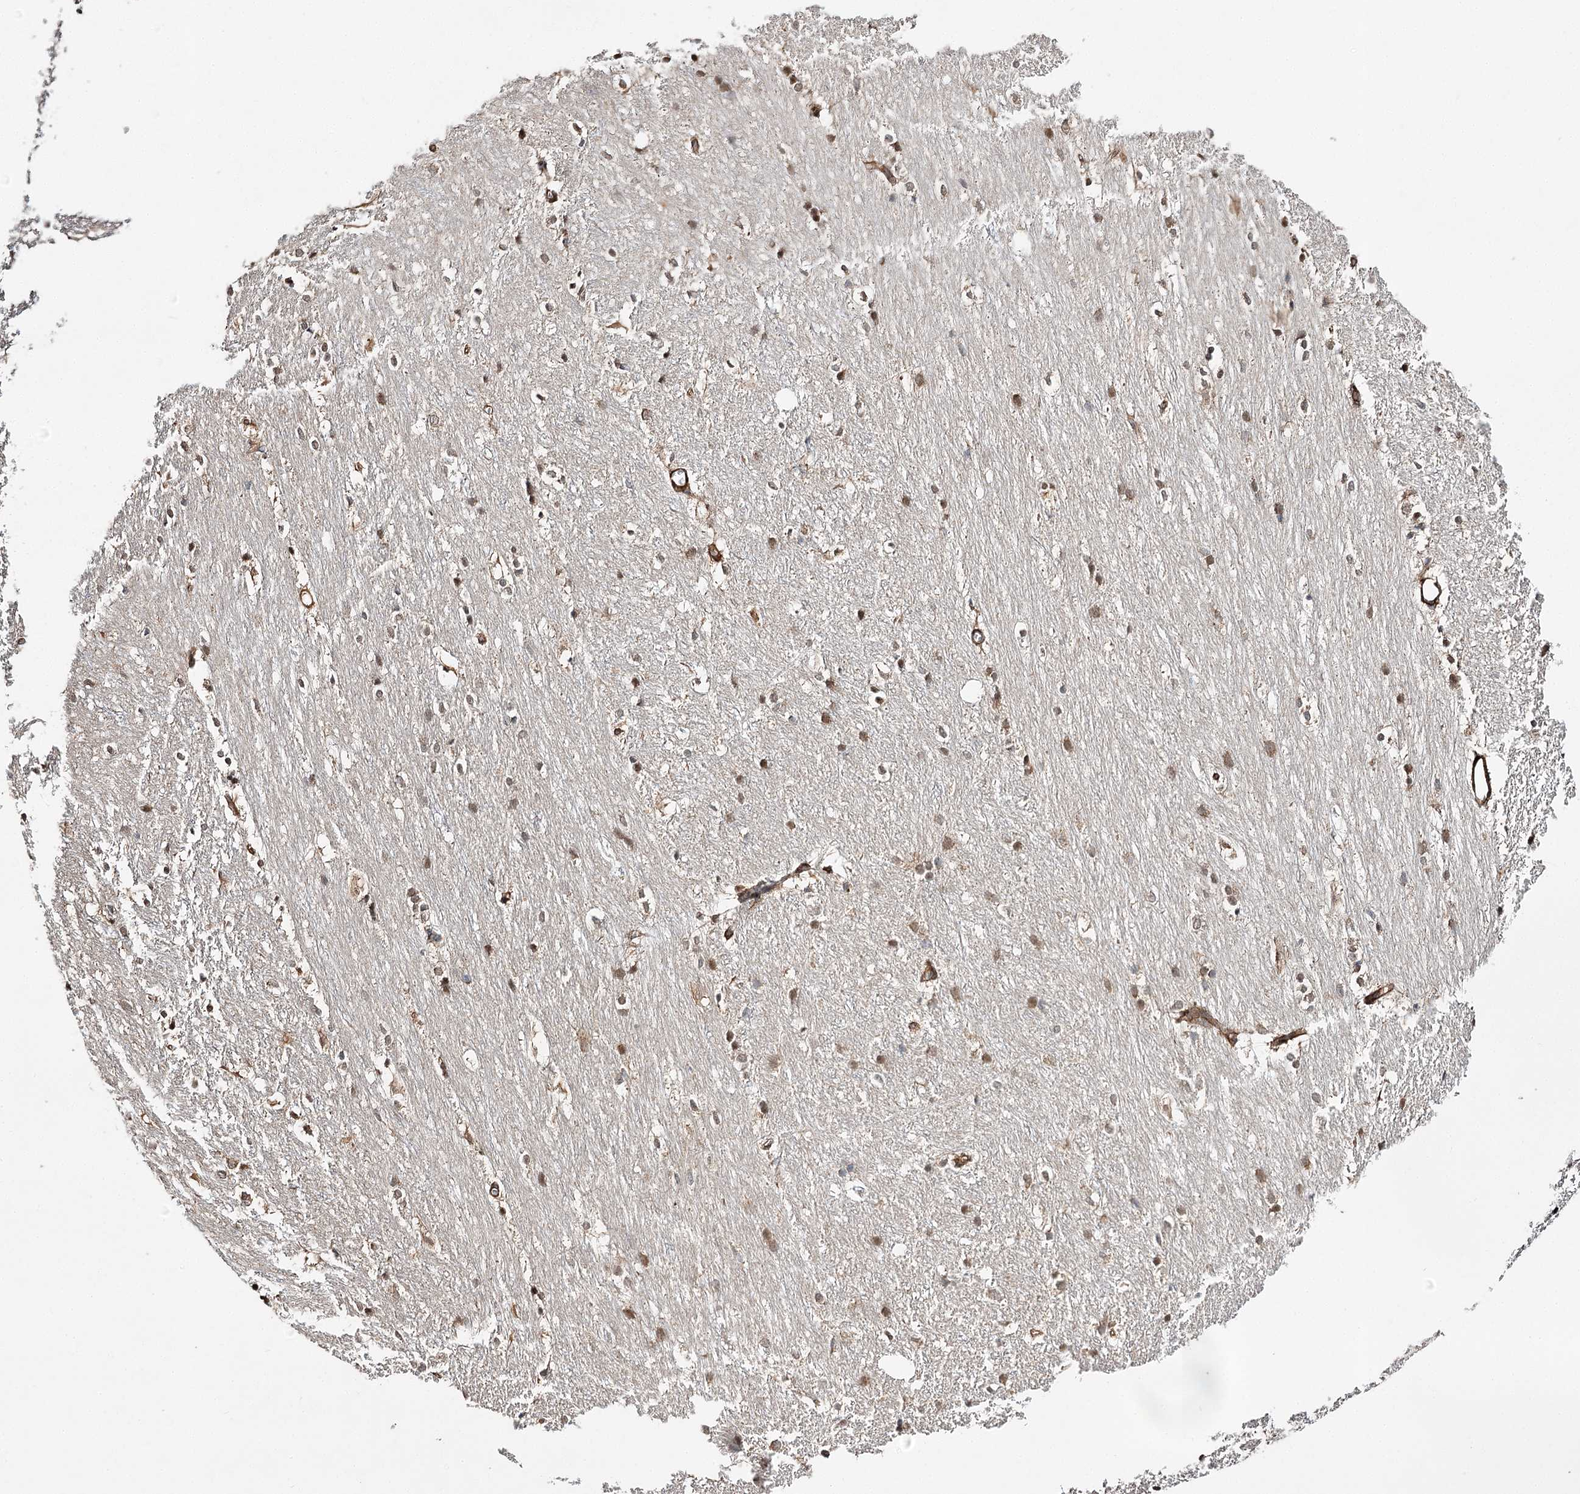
{"staining": {"intensity": "moderate", "quantity": "25%-75%", "location": "cytoplasmic/membranous"}, "tissue": "caudate", "cell_type": "Glial cells", "image_type": "normal", "snomed": [{"axis": "morphology", "description": "Normal tissue, NOS"}, {"axis": "topography", "description": "Lateral ventricle wall"}], "caption": "Protein staining reveals moderate cytoplasmic/membranous expression in about 25%-75% of glial cells in normal caudate. Immunohistochemistry stains the protein of interest in brown and the nuclei are stained blue.", "gene": "DNAJB14", "patient": {"sex": "female", "age": 19}}